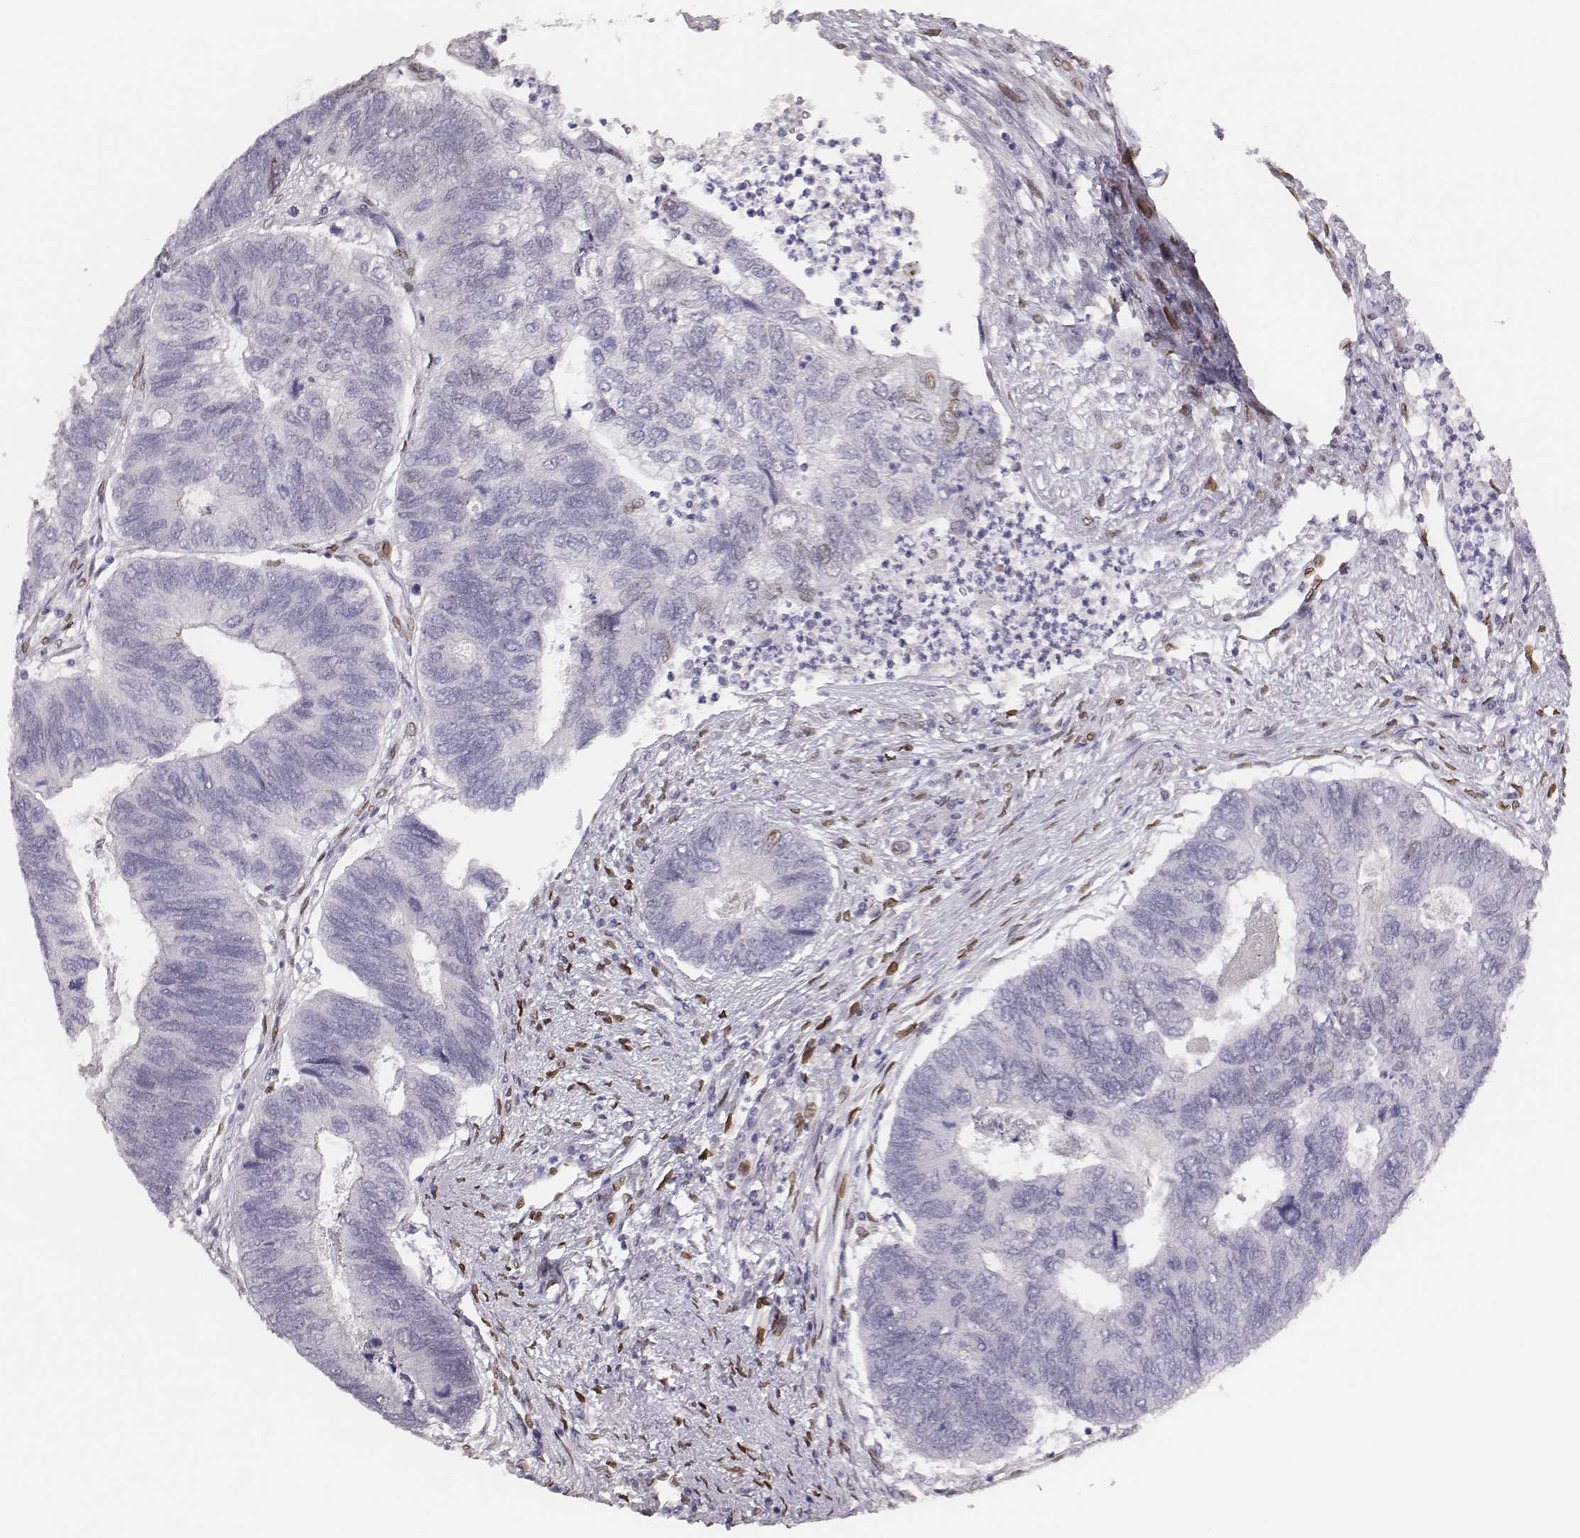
{"staining": {"intensity": "negative", "quantity": "none", "location": "none"}, "tissue": "colorectal cancer", "cell_type": "Tumor cells", "image_type": "cancer", "snomed": [{"axis": "morphology", "description": "Adenocarcinoma, NOS"}, {"axis": "topography", "description": "Colon"}], "caption": "Tumor cells show no significant expression in colorectal adenocarcinoma.", "gene": "ADGRF4", "patient": {"sex": "female", "age": 67}}